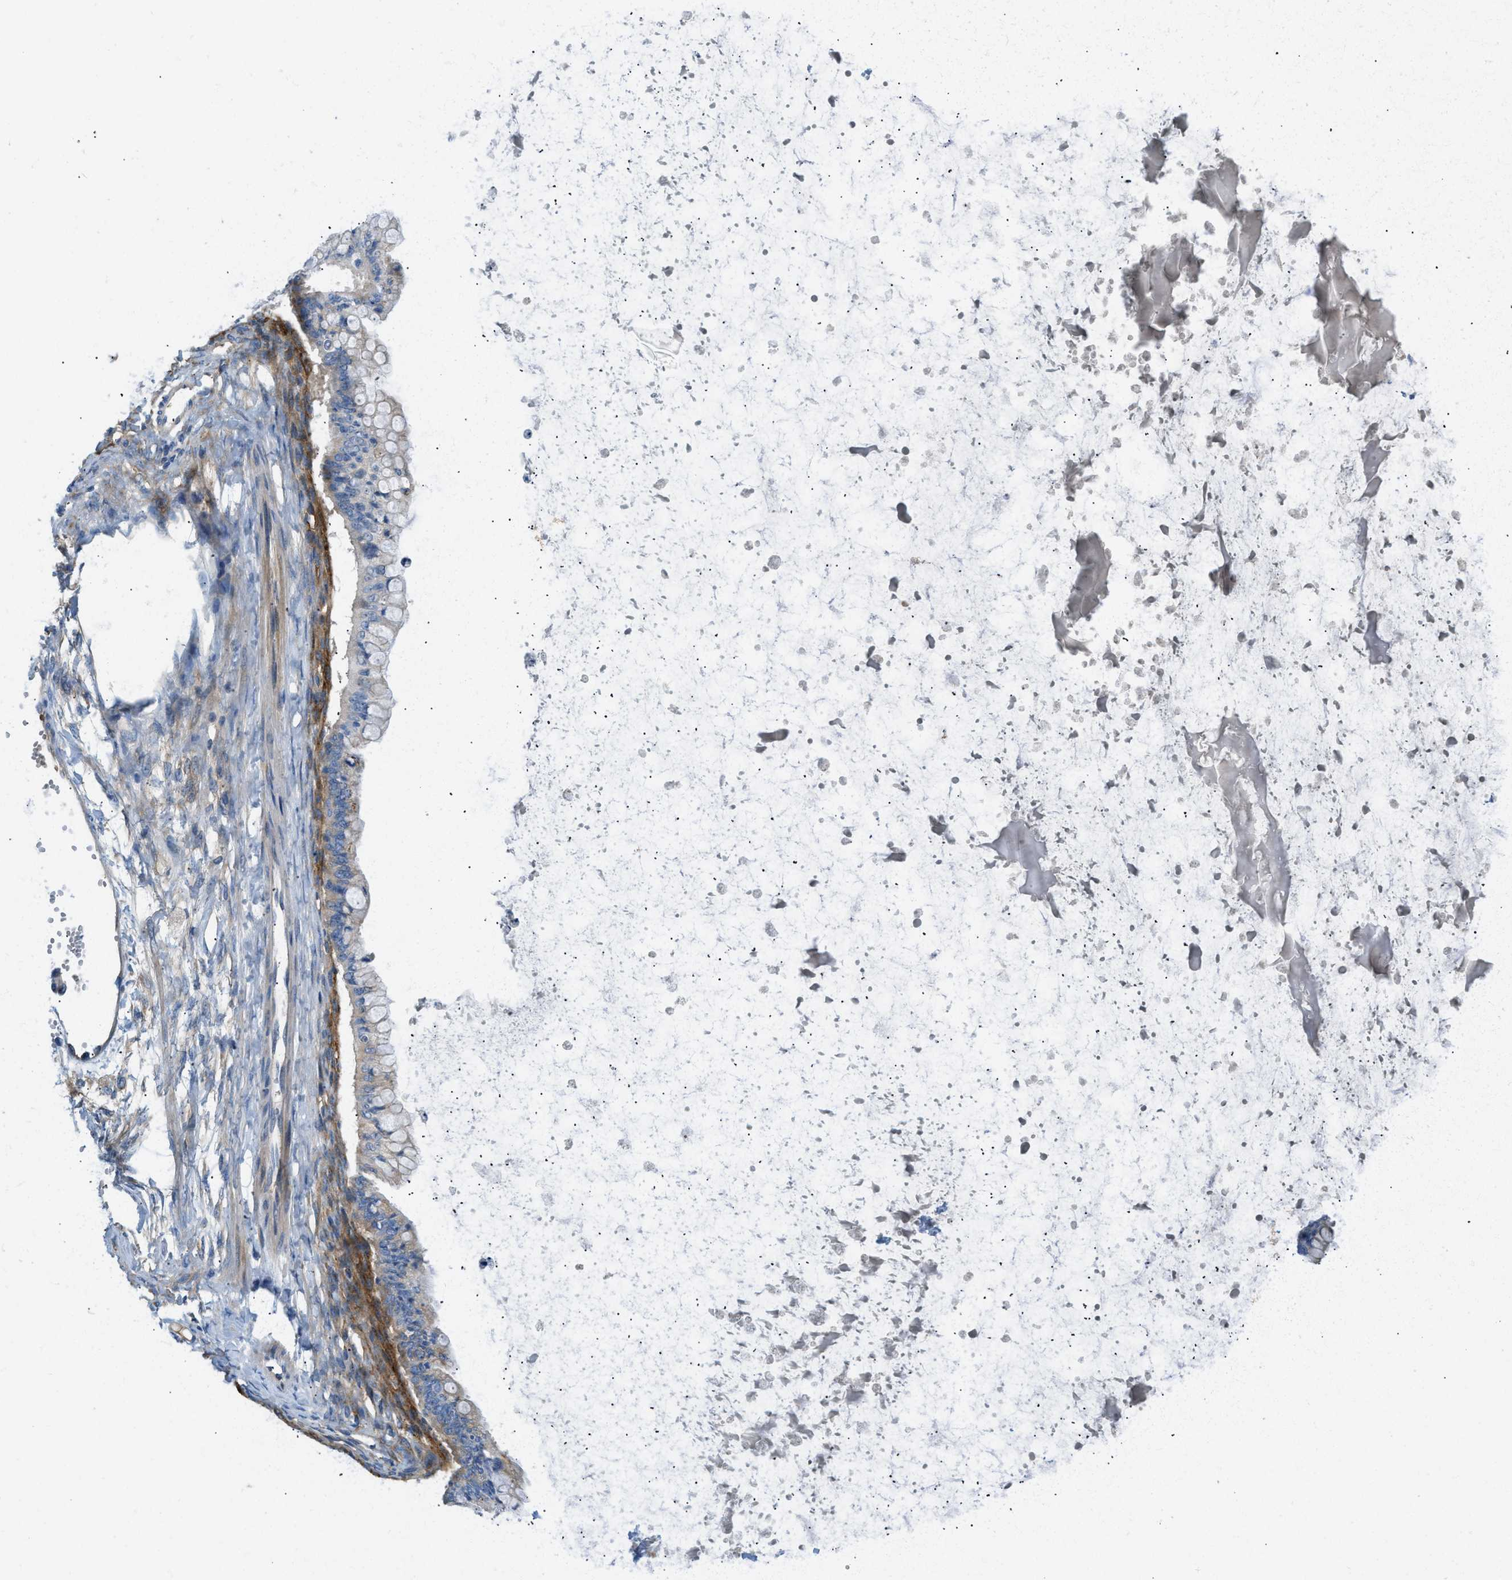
{"staining": {"intensity": "negative", "quantity": "none", "location": "none"}, "tissue": "ovarian cancer", "cell_type": "Tumor cells", "image_type": "cancer", "snomed": [{"axis": "morphology", "description": "Cystadenocarcinoma, mucinous, NOS"}, {"axis": "topography", "description": "Ovary"}], "caption": "Tumor cells are negative for brown protein staining in ovarian mucinous cystadenocarcinoma.", "gene": "COL15A1", "patient": {"sex": "female", "age": 57}}